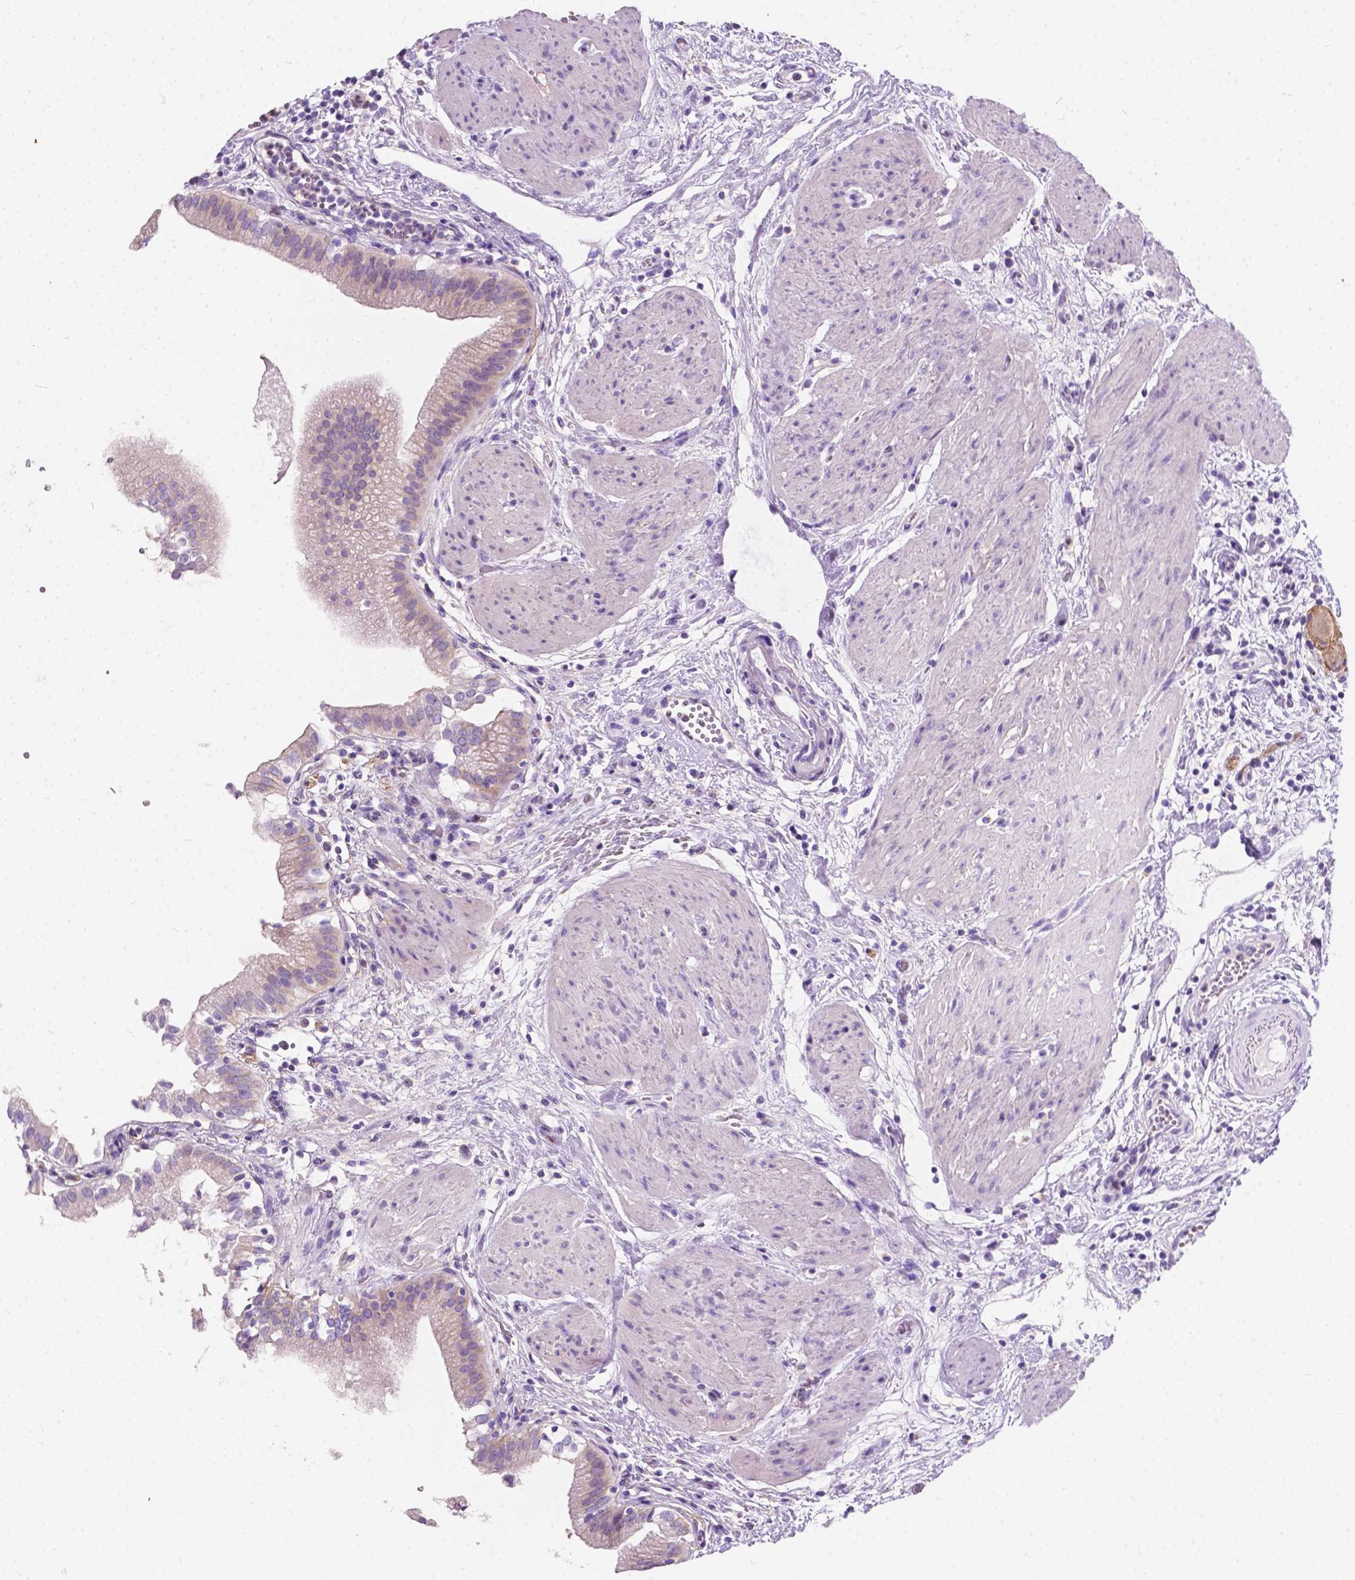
{"staining": {"intensity": "weak", "quantity": "25%-75%", "location": "cytoplasmic/membranous"}, "tissue": "gallbladder", "cell_type": "Glandular cells", "image_type": "normal", "snomed": [{"axis": "morphology", "description": "Normal tissue, NOS"}, {"axis": "topography", "description": "Gallbladder"}], "caption": "Immunohistochemistry (IHC) (DAB) staining of unremarkable gallbladder exhibits weak cytoplasmic/membranous protein staining in approximately 25%-75% of glandular cells.", "gene": "GNAO1", "patient": {"sex": "female", "age": 65}}